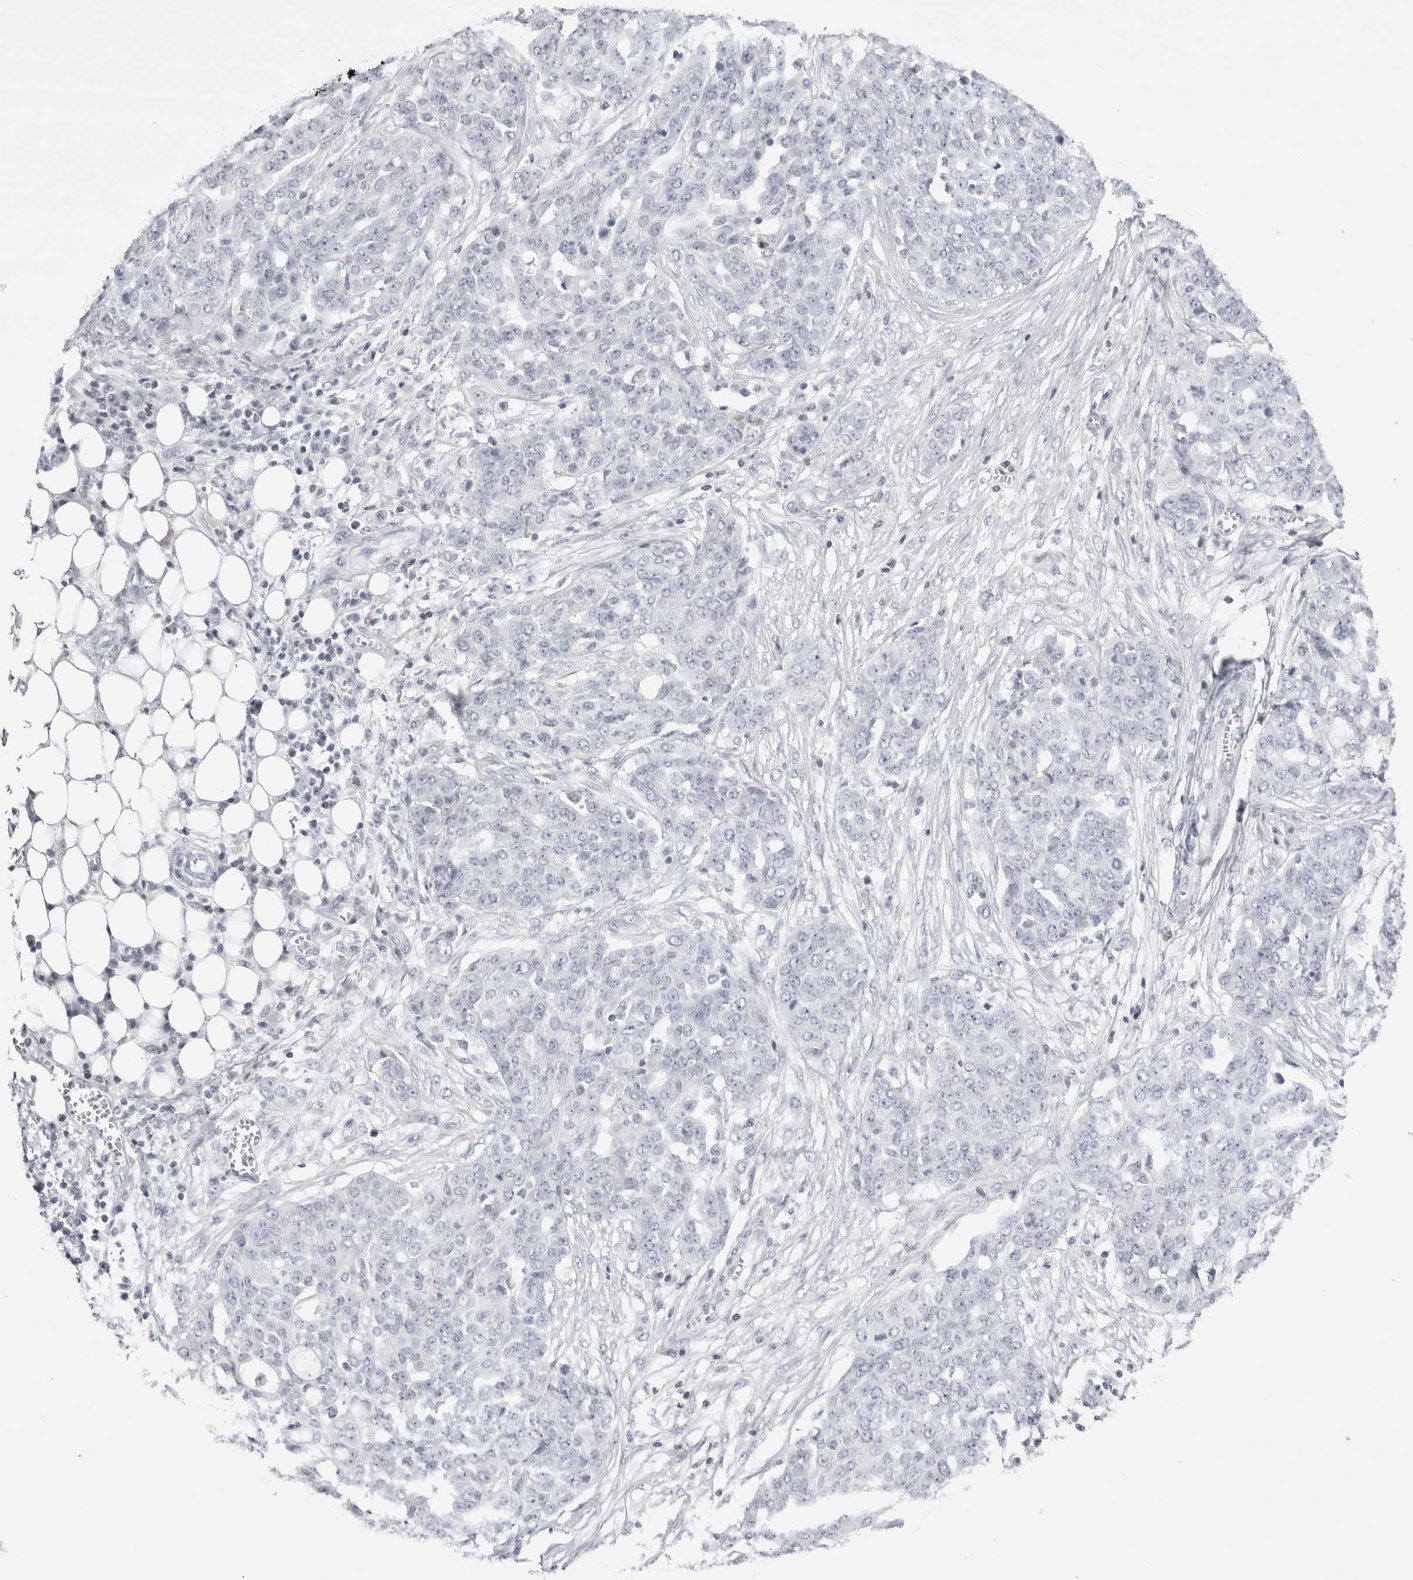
{"staining": {"intensity": "negative", "quantity": "none", "location": "none"}, "tissue": "ovarian cancer", "cell_type": "Tumor cells", "image_type": "cancer", "snomed": [{"axis": "morphology", "description": "Cystadenocarcinoma, serous, NOS"}, {"axis": "topography", "description": "Soft tissue"}, {"axis": "topography", "description": "Ovary"}], "caption": "Protein analysis of ovarian cancer (serous cystadenocarcinoma) displays no significant staining in tumor cells.", "gene": "FNDC8", "patient": {"sex": "female", "age": 57}}